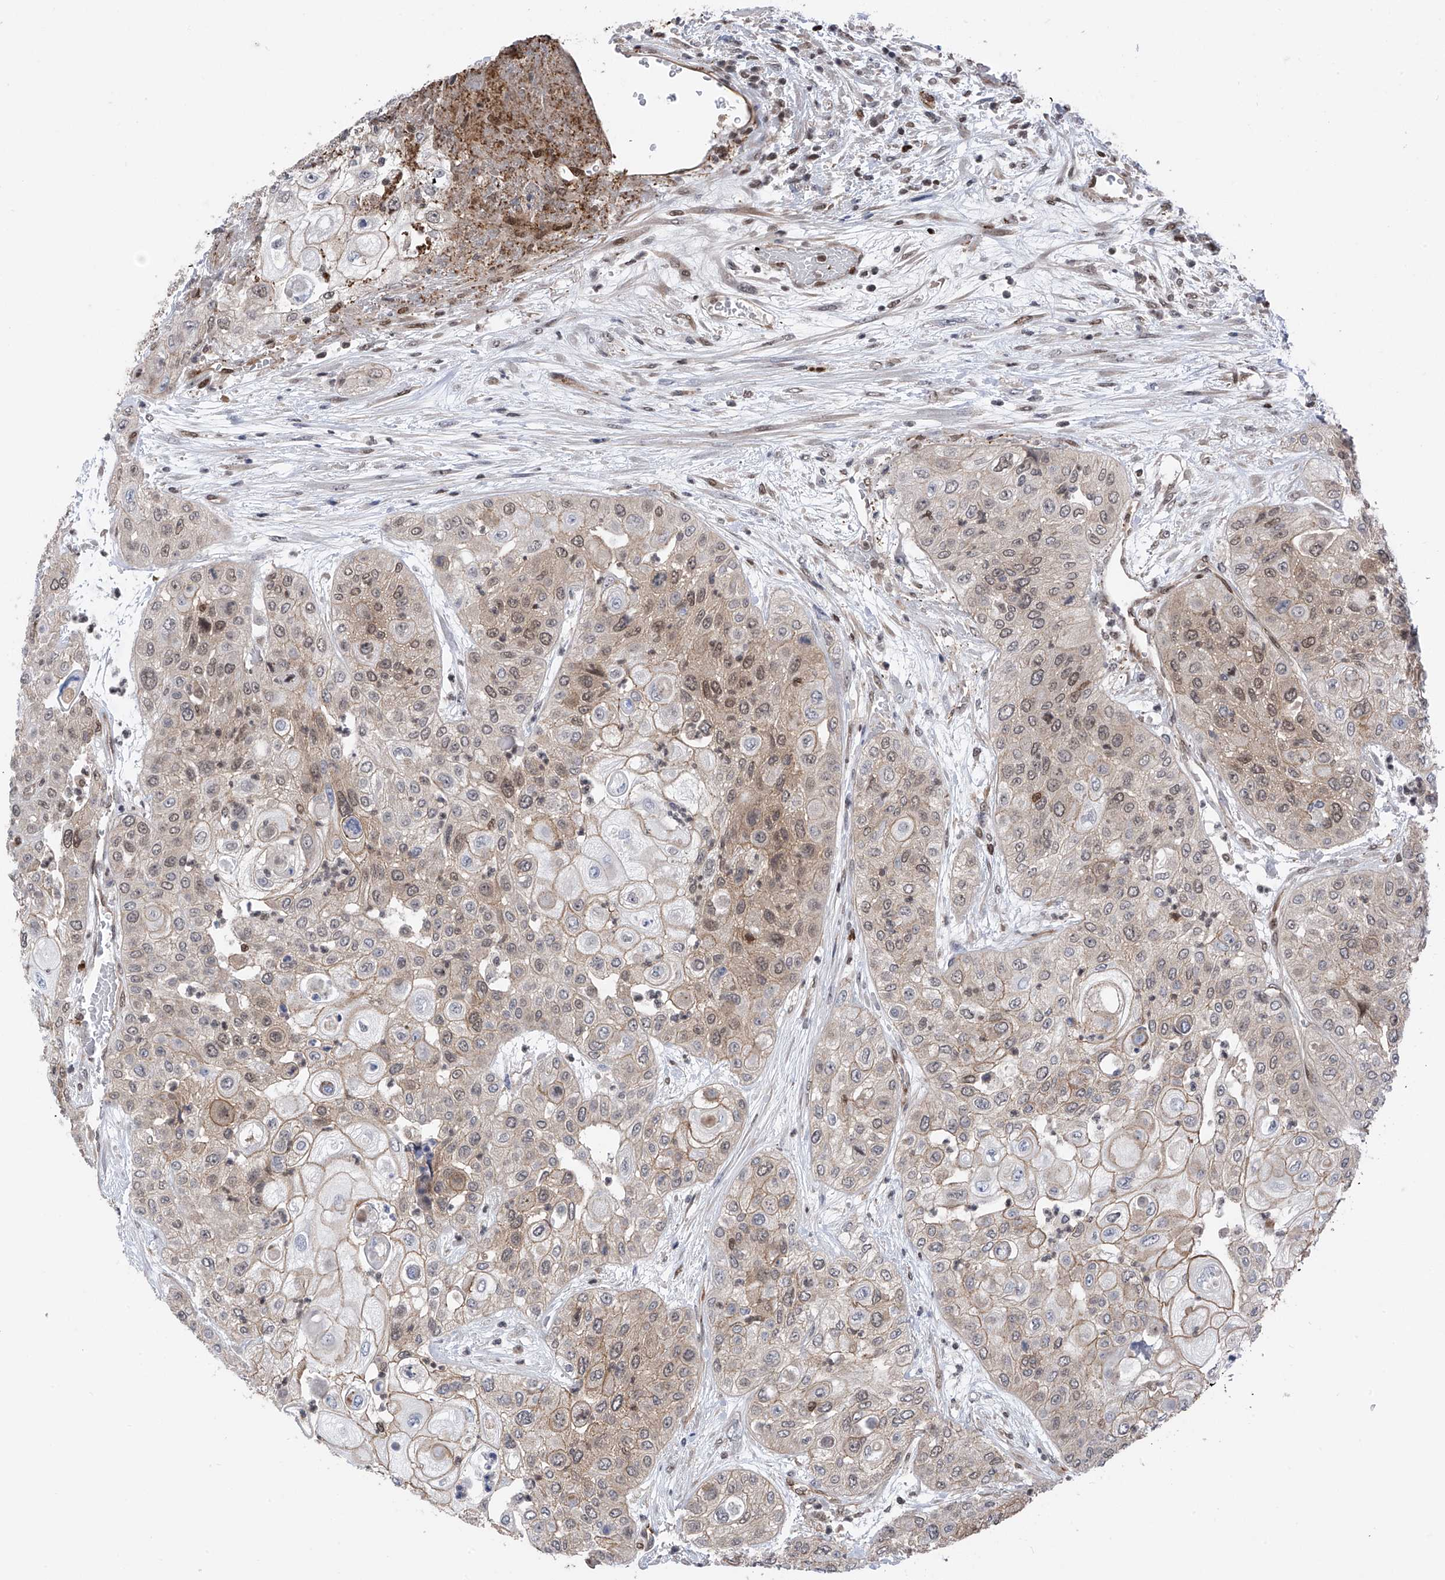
{"staining": {"intensity": "weak", "quantity": "25%-75%", "location": "cytoplasmic/membranous"}, "tissue": "urothelial cancer", "cell_type": "Tumor cells", "image_type": "cancer", "snomed": [{"axis": "morphology", "description": "Urothelial carcinoma, High grade"}, {"axis": "topography", "description": "Urinary bladder"}], "caption": "Immunohistochemistry (IHC) (DAB) staining of human urothelial cancer shows weak cytoplasmic/membranous protein staining in approximately 25%-75% of tumor cells. Using DAB (brown) and hematoxylin (blue) stains, captured at high magnification using brightfield microscopy.", "gene": "DNAJC9", "patient": {"sex": "female", "age": 79}}